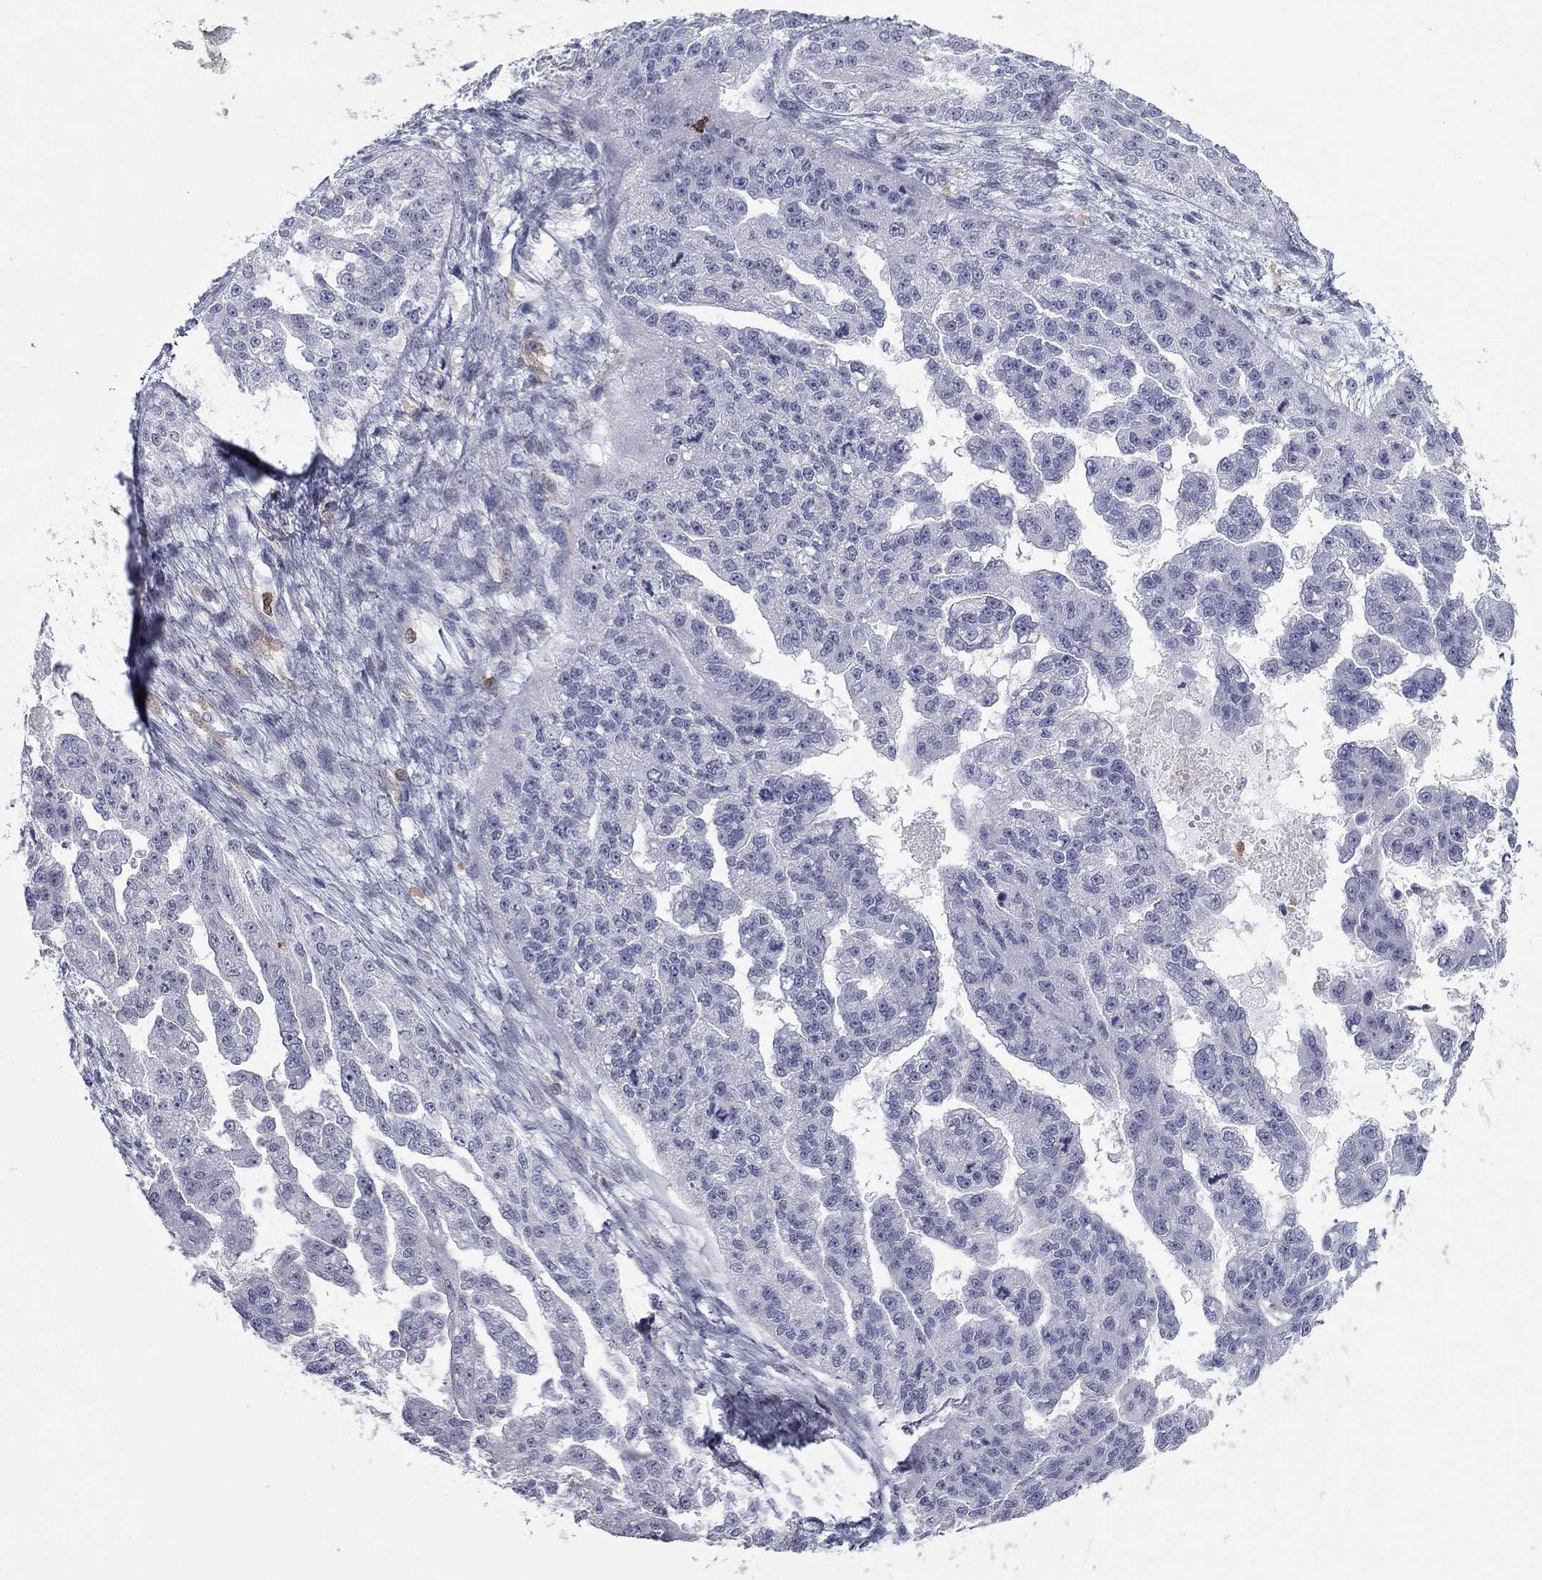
{"staining": {"intensity": "negative", "quantity": "none", "location": "none"}, "tissue": "ovarian cancer", "cell_type": "Tumor cells", "image_type": "cancer", "snomed": [{"axis": "morphology", "description": "Cystadenocarcinoma, serous, NOS"}, {"axis": "topography", "description": "Ovary"}], "caption": "An image of human ovarian serous cystadenocarcinoma is negative for staining in tumor cells.", "gene": "ARHGAP27", "patient": {"sex": "female", "age": 58}}